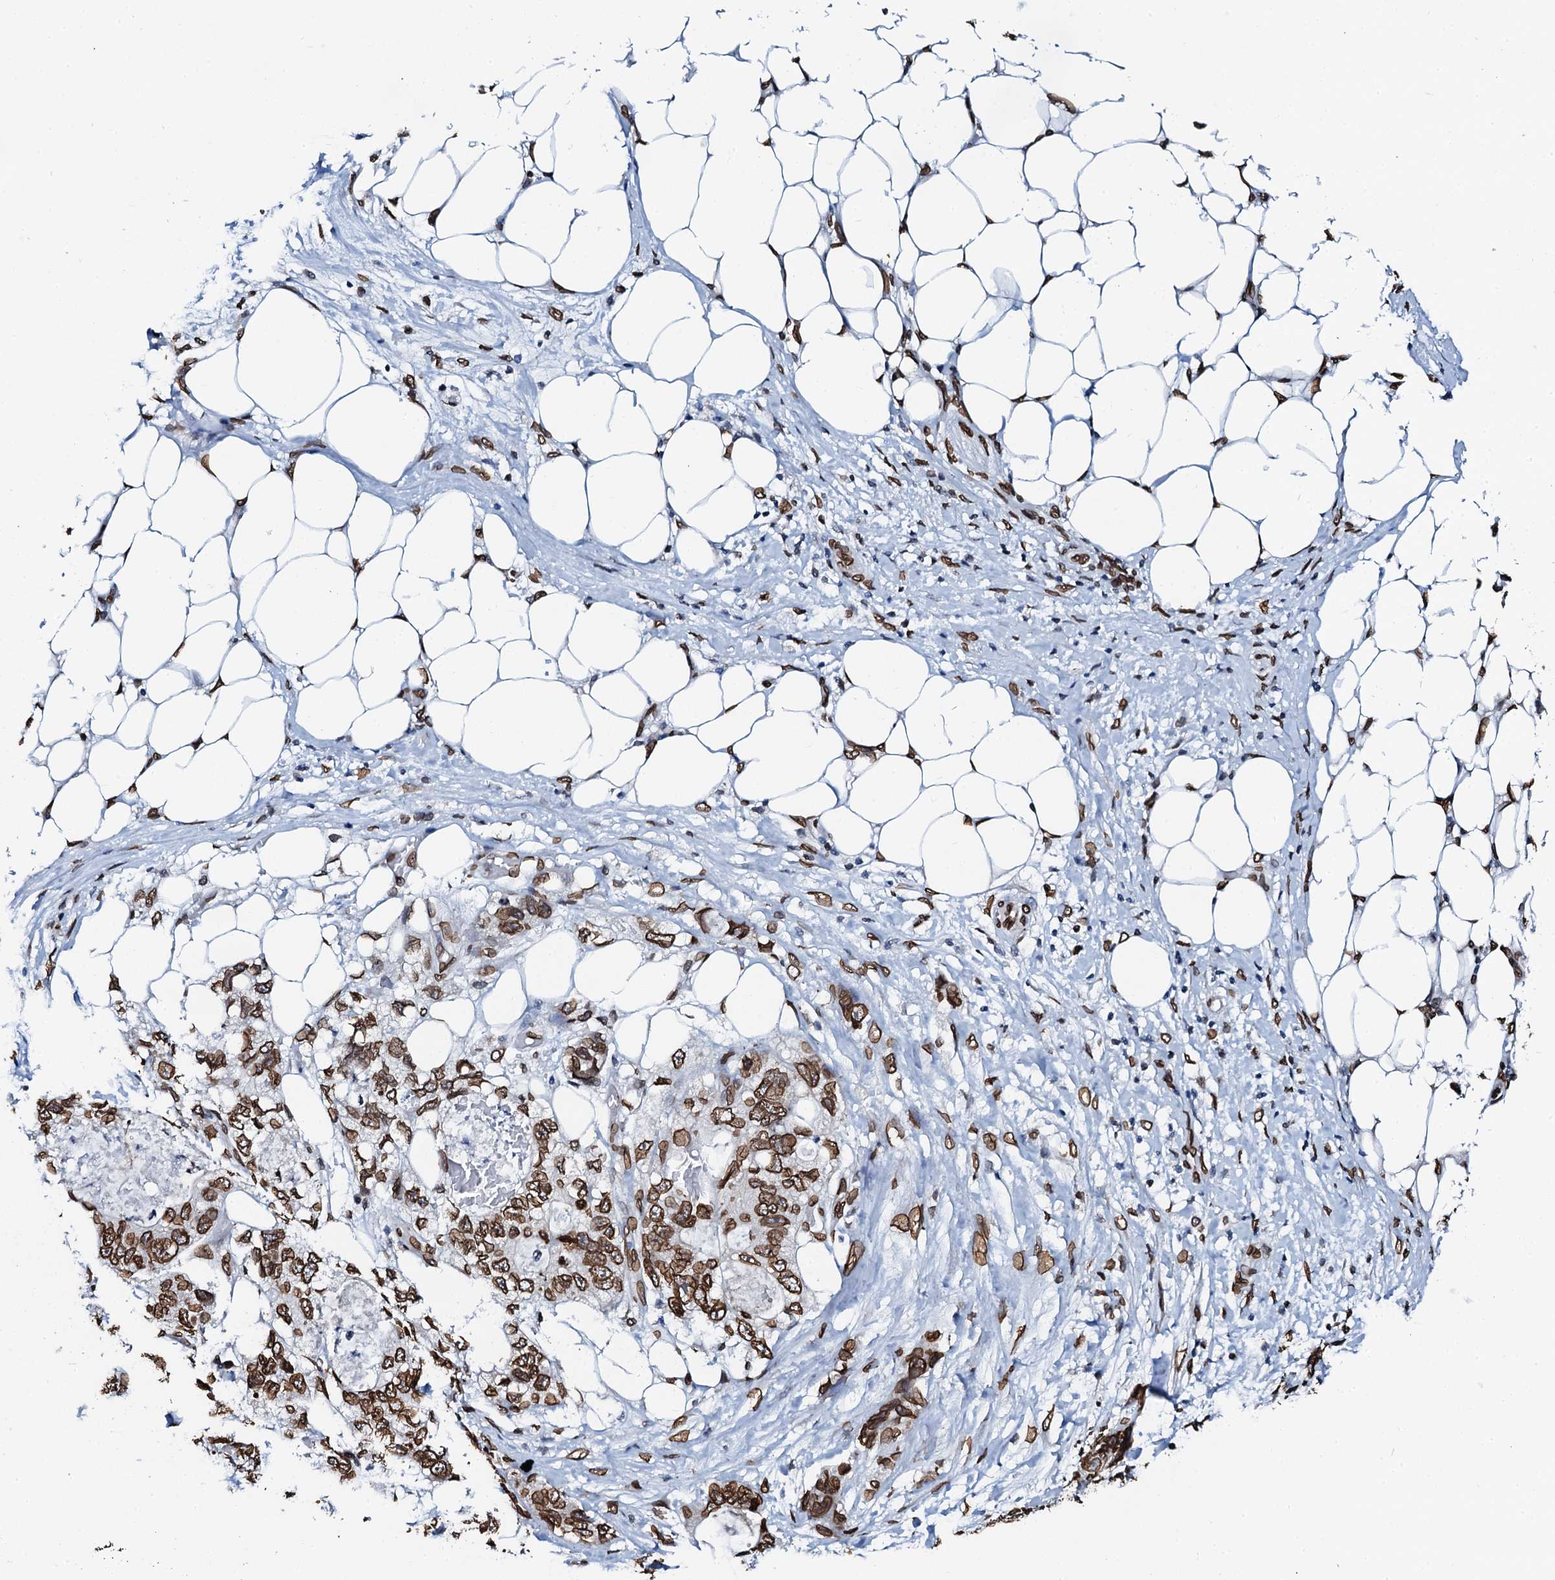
{"staining": {"intensity": "strong", "quantity": ">75%", "location": "cytoplasmic/membranous,nuclear"}, "tissue": "stomach cancer", "cell_type": "Tumor cells", "image_type": "cancer", "snomed": [{"axis": "morphology", "description": "Adenocarcinoma, NOS"}, {"axis": "topography", "description": "Stomach"}], "caption": "IHC (DAB) staining of adenocarcinoma (stomach) demonstrates strong cytoplasmic/membranous and nuclear protein expression in about >75% of tumor cells.", "gene": "KATNAL2", "patient": {"sex": "female", "age": 89}}